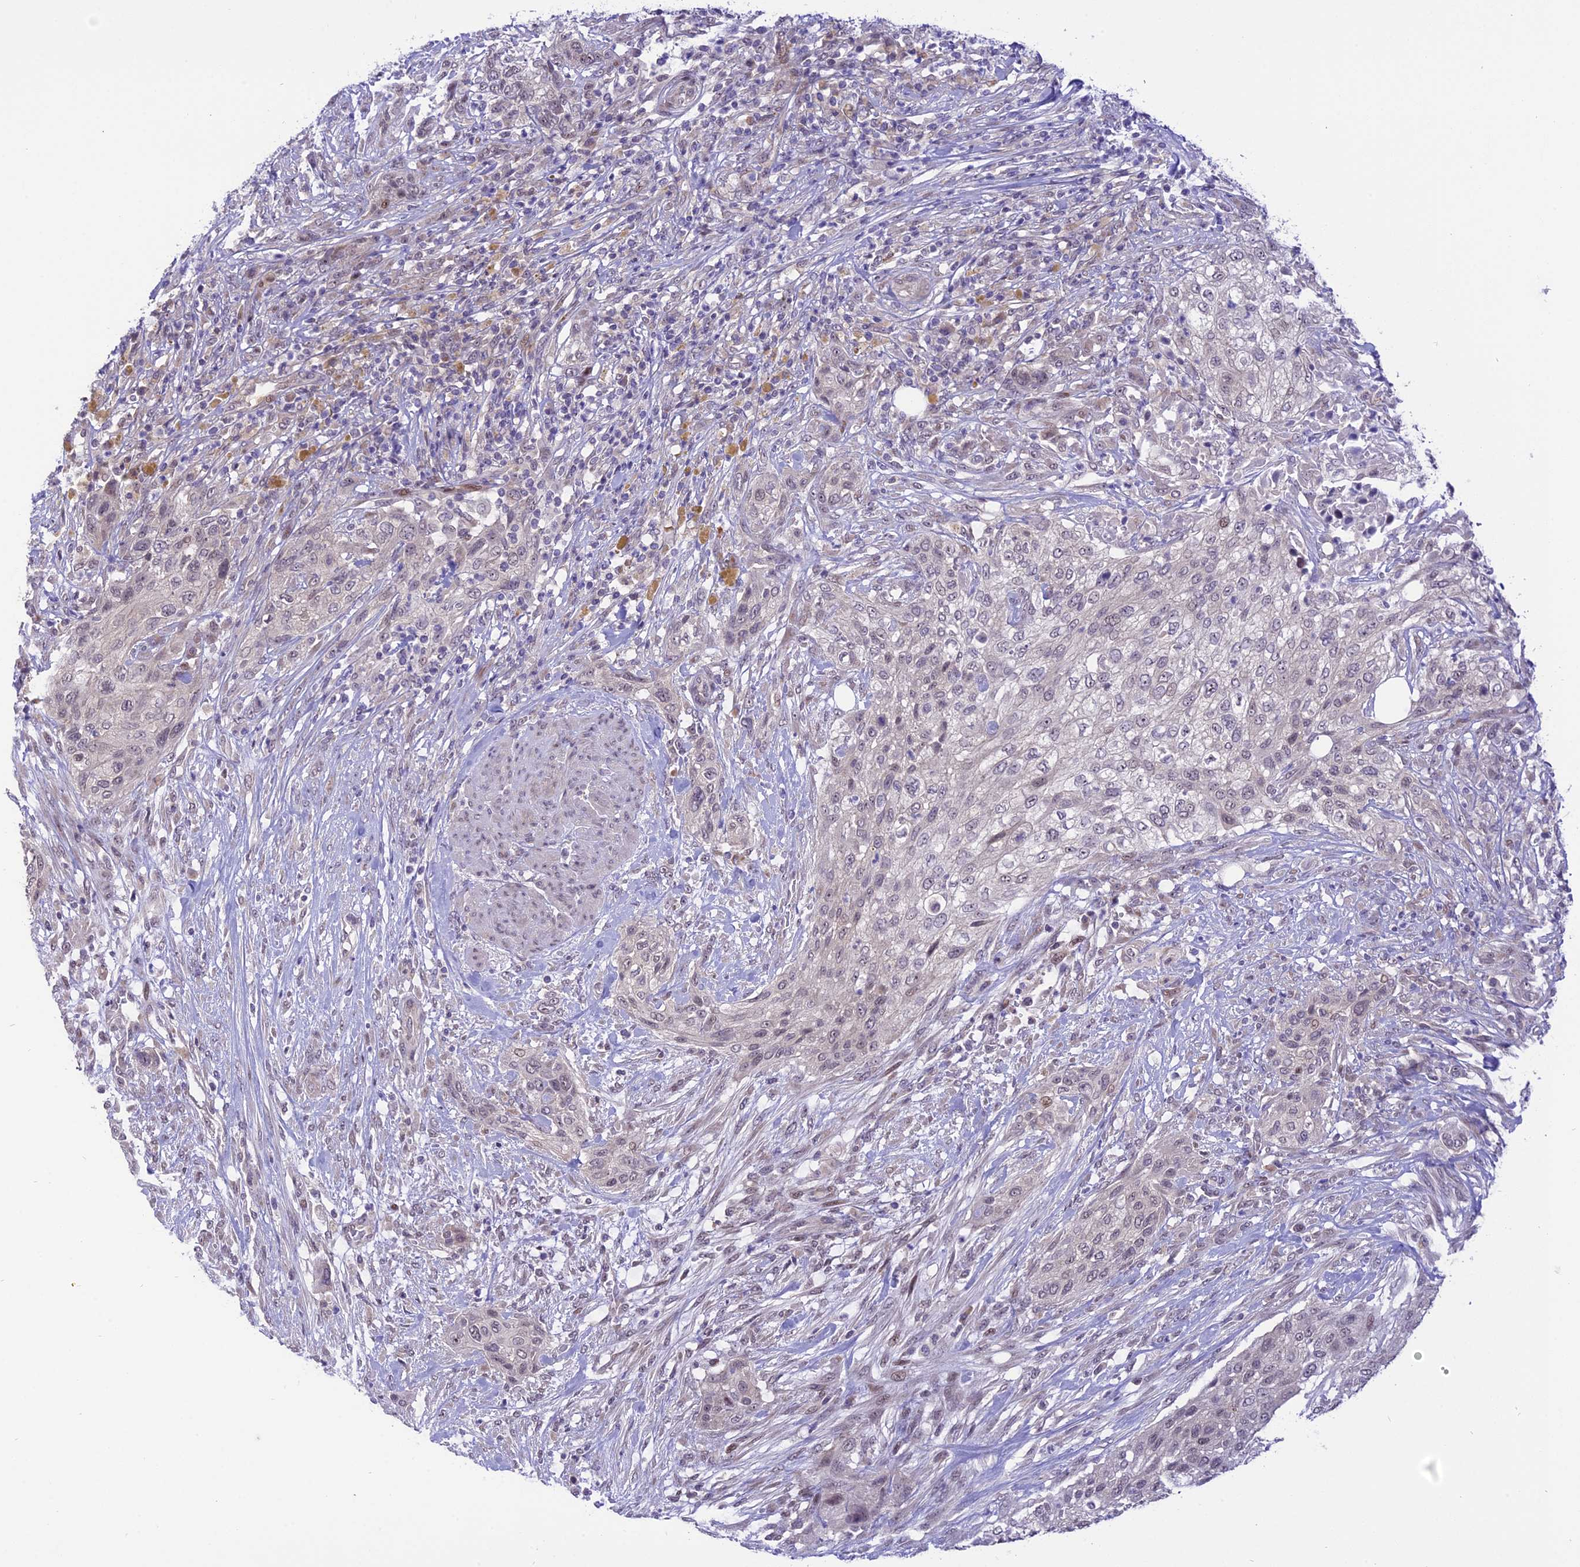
{"staining": {"intensity": "negative", "quantity": "none", "location": "none"}, "tissue": "urothelial cancer", "cell_type": "Tumor cells", "image_type": "cancer", "snomed": [{"axis": "morphology", "description": "Urothelial carcinoma, High grade"}, {"axis": "topography", "description": "Urinary bladder"}], "caption": "Tumor cells are negative for brown protein staining in urothelial cancer.", "gene": "ZNF837", "patient": {"sex": "male", "age": 35}}